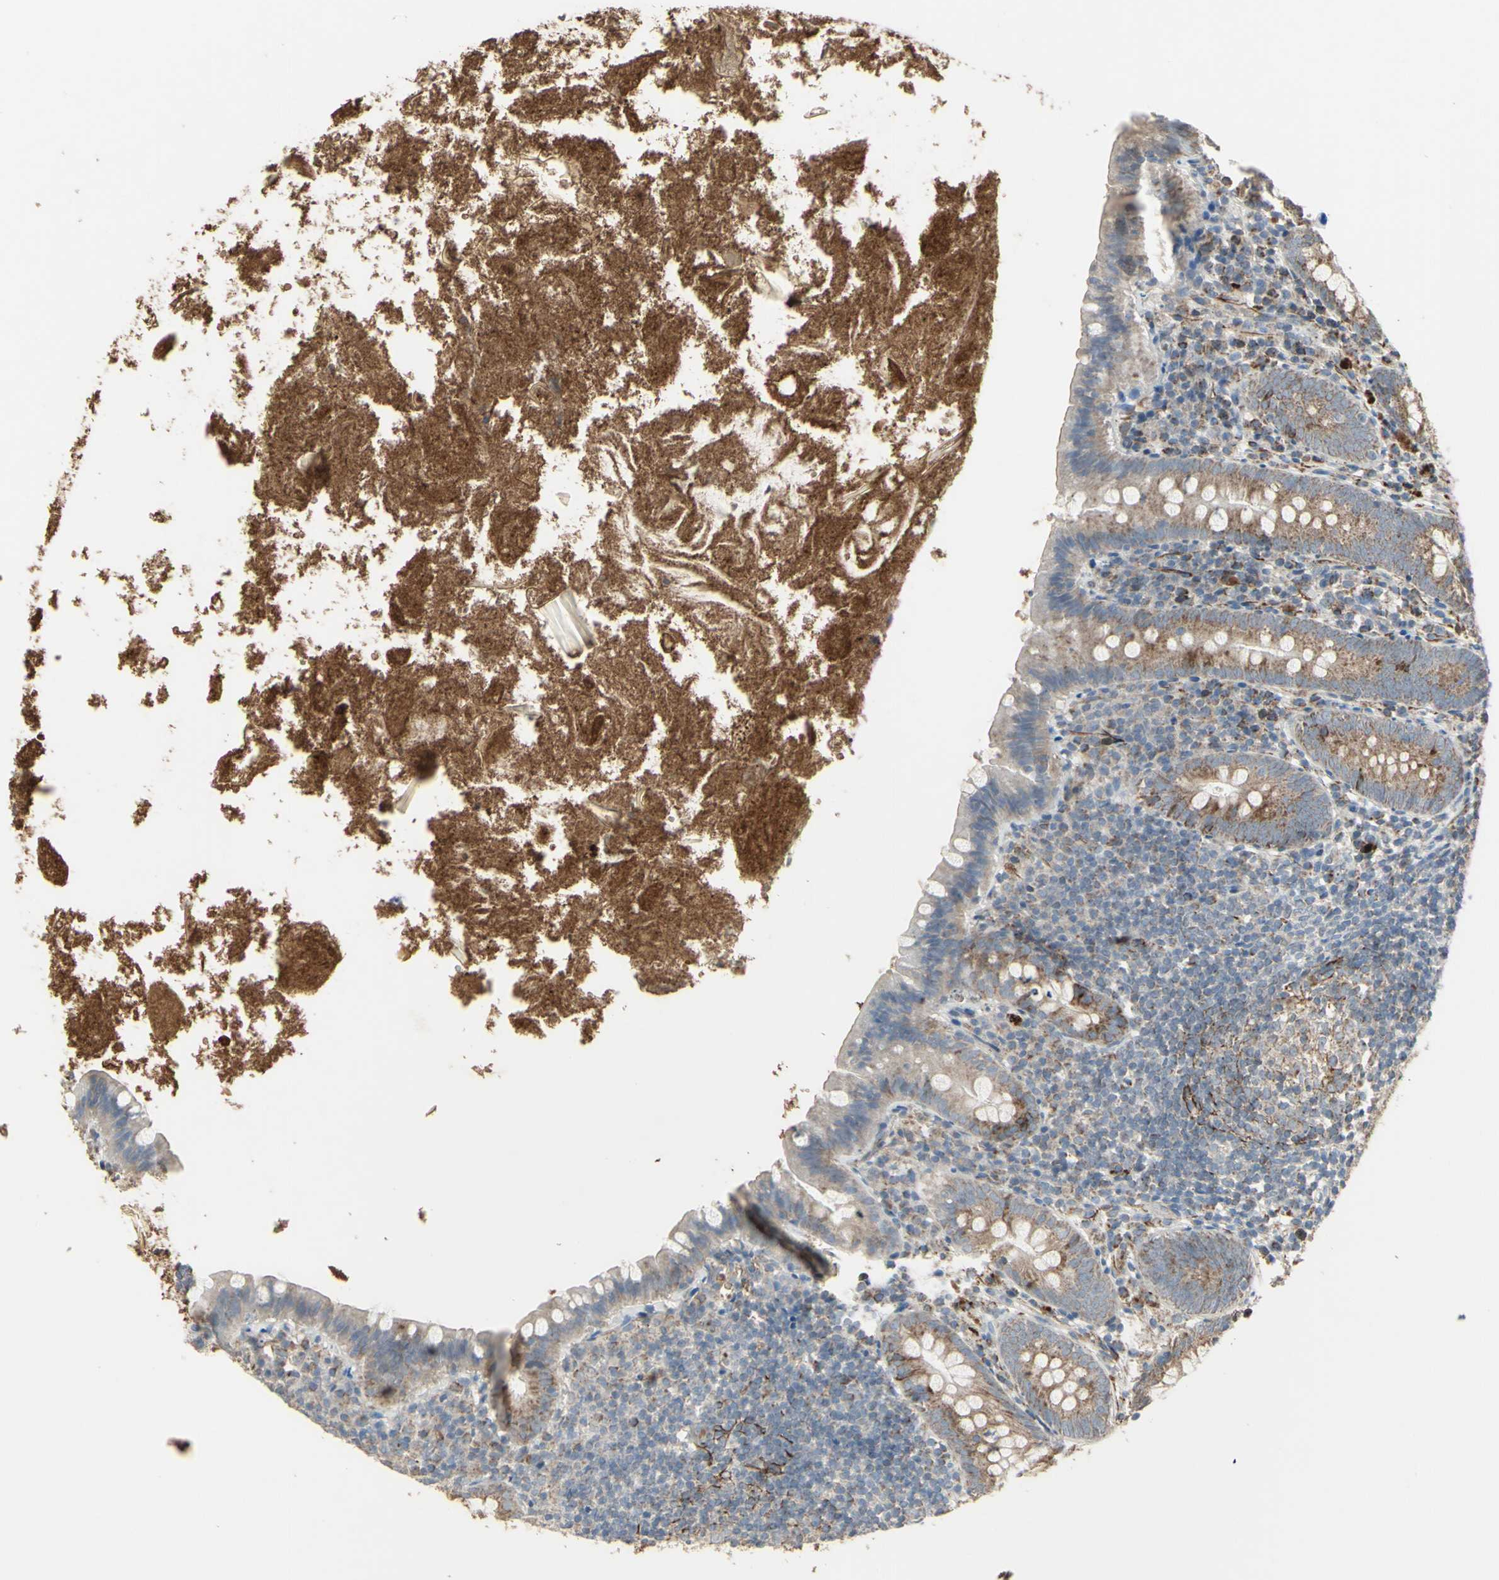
{"staining": {"intensity": "weak", "quantity": "25%-75%", "location": "cytoplasmic/membranous"}, "tissue": "appendix", "cell_type": "Glandular cells", "image_type": "normal", "snomed": [{"axis": "morphology", "description": "Normal tissue, NOS"}, {"axis": "topography", "description": "Appendix"}], "caption": "Protein positivity by immunohistochemistry reveals weak cytoplasmic/membranous expression in about 25%-75% of glandular cells in benign appendix.", "gene": "FAM171B", "patient": {"sex": "male", "age": 52}}